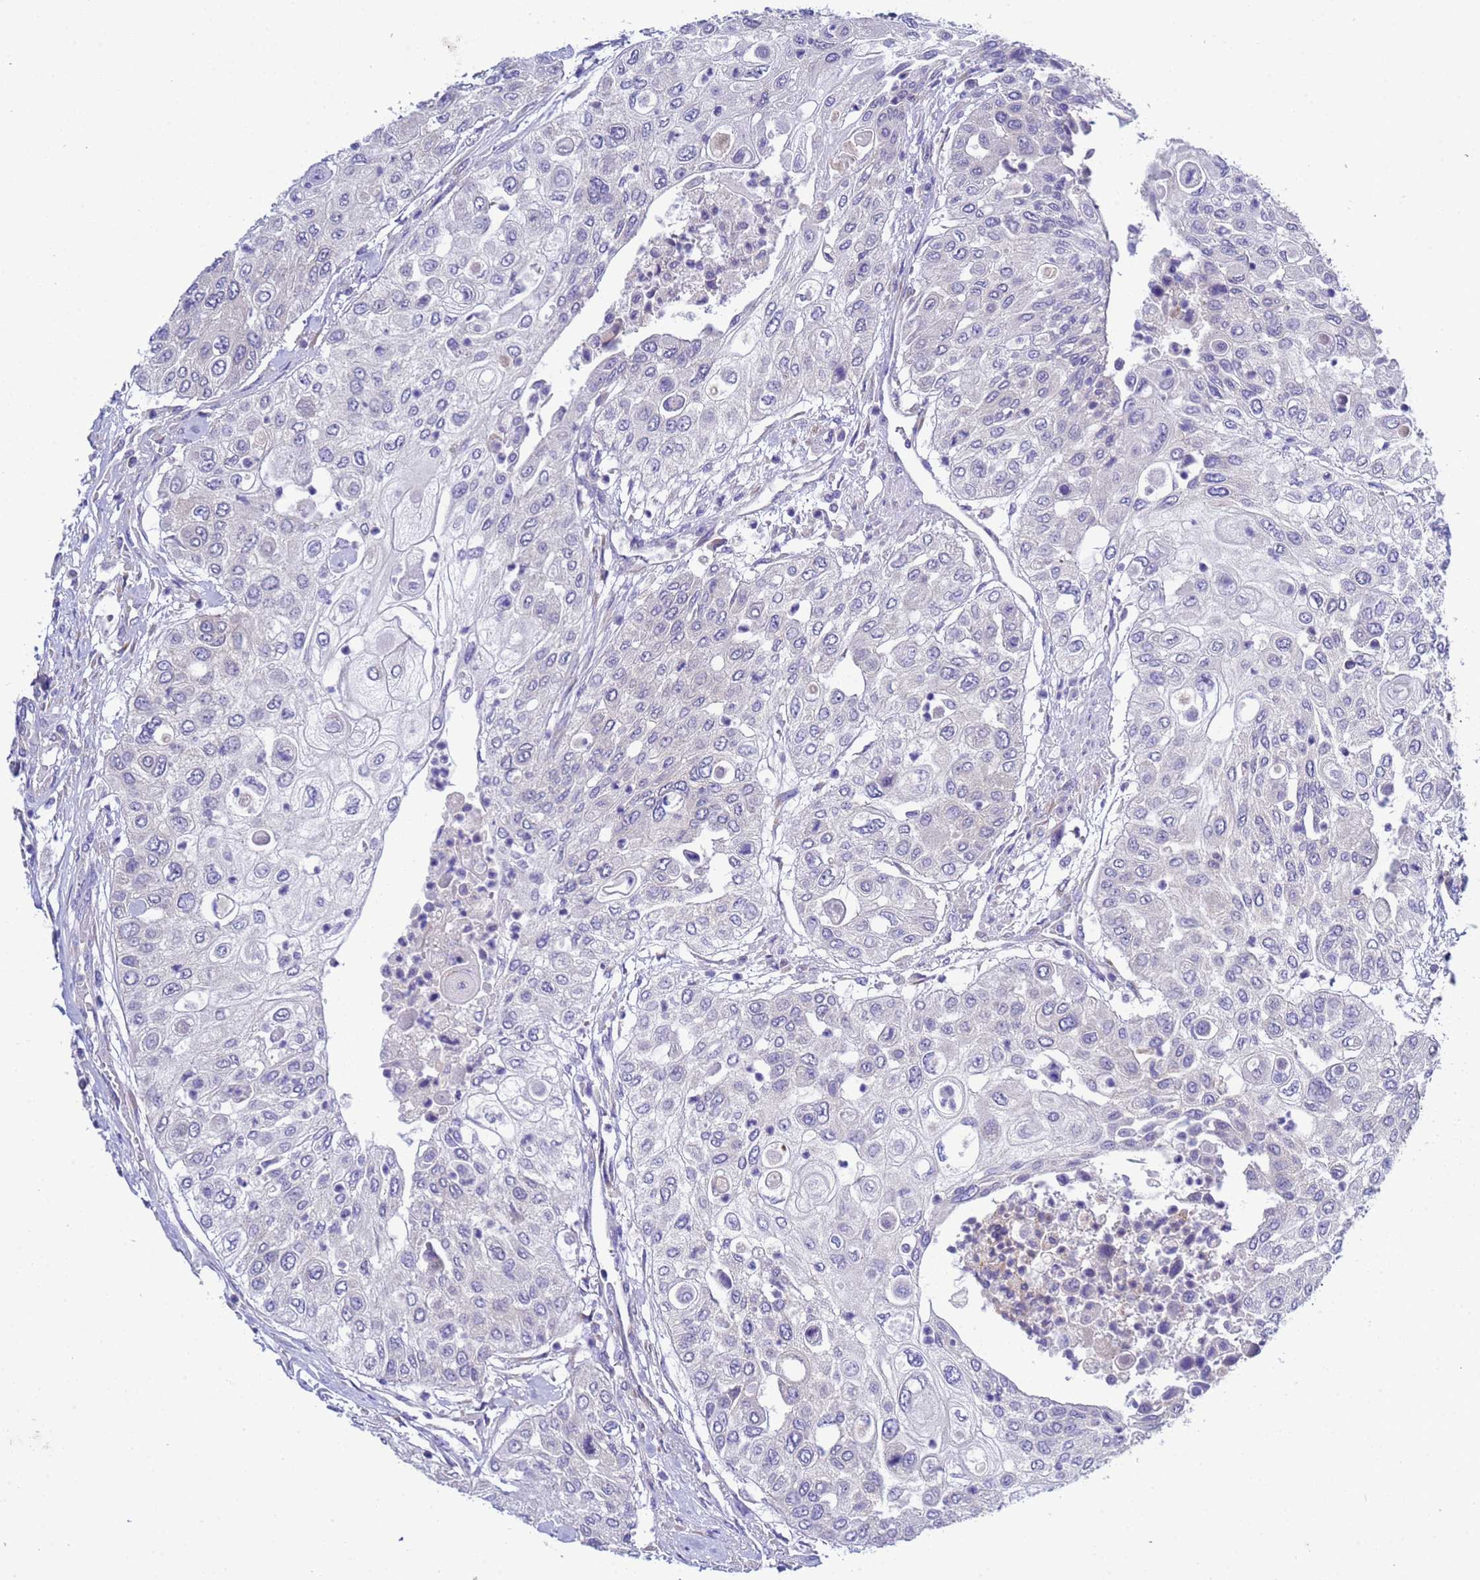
{"staining": {"intensity": "negative", "quantity": "none", "location": "none"}, "tissue": "urothelial cancer", "cell_type": "Tumor cells", "image_type": "cancer", "snomed": [{"axis": "morphology", "description": "Urothelial carcinoma, High grade"}, {"axis": "topography", "description": "Urinary bladder"}], "caption": "An image of human urothelial cancer is negative for staining in tumor cells. The staining is performed using DAB brown chromogen with nuclei counter-stained in using hematoxylin.", "gene": "RC3H2", "patient": {"sex": "female", "age": 79}}